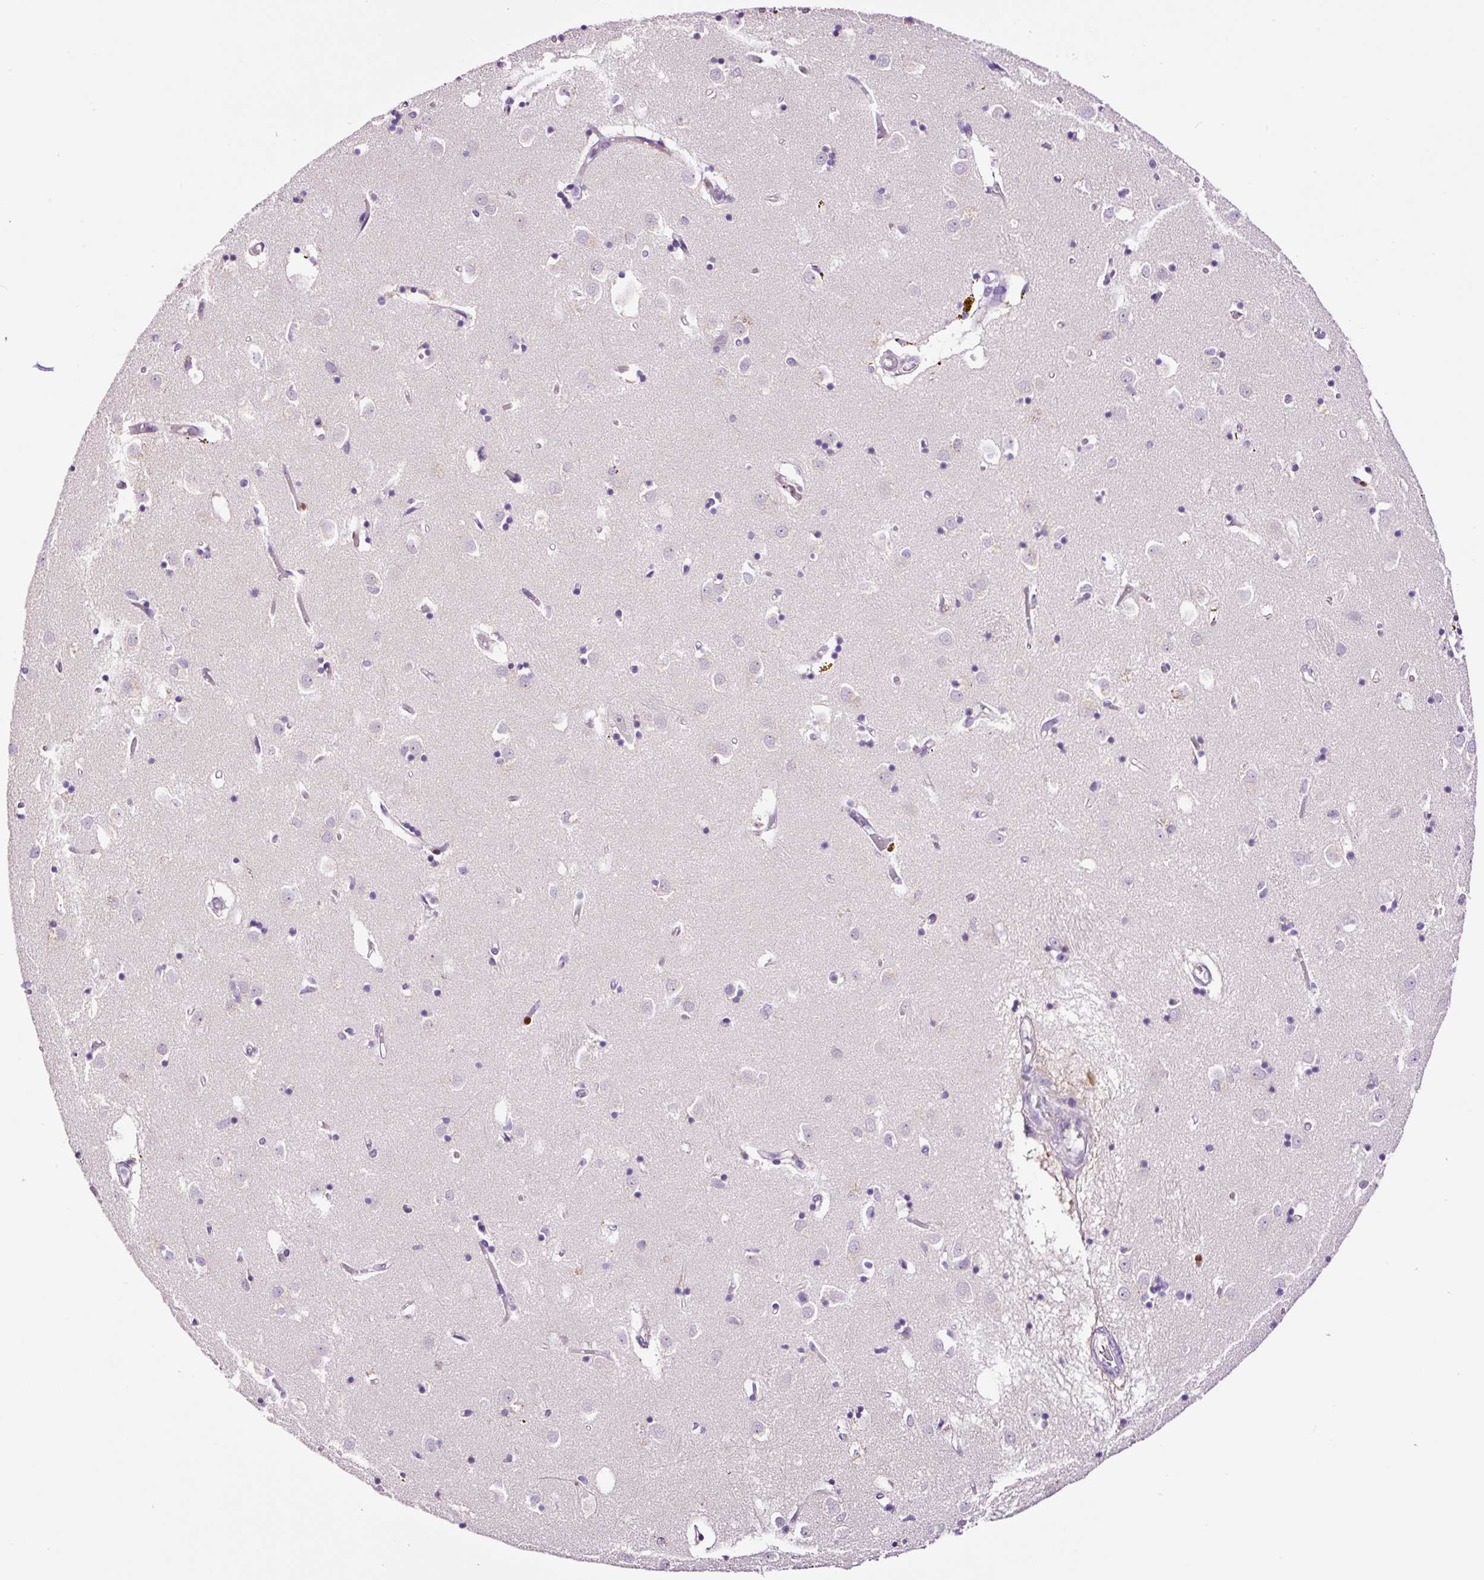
{"staining": {"intensity": "negative", "quantity": "none", "location": "none"}, "tissue": "caudate", "cell_type": "Glial cells", "image_type": "normal", "snomed": [{"axis": "morphology", "description": "Normal tissue, NOS"}, {"axis": "topography", "description": "Lateral ventricle wall"}], "caption": "DAB immunohistochemical staining of benign caudate reveals no significant staining in glial cells.", "gene": "DPPA4", "patient": {"sex": "male", "age": 70}}